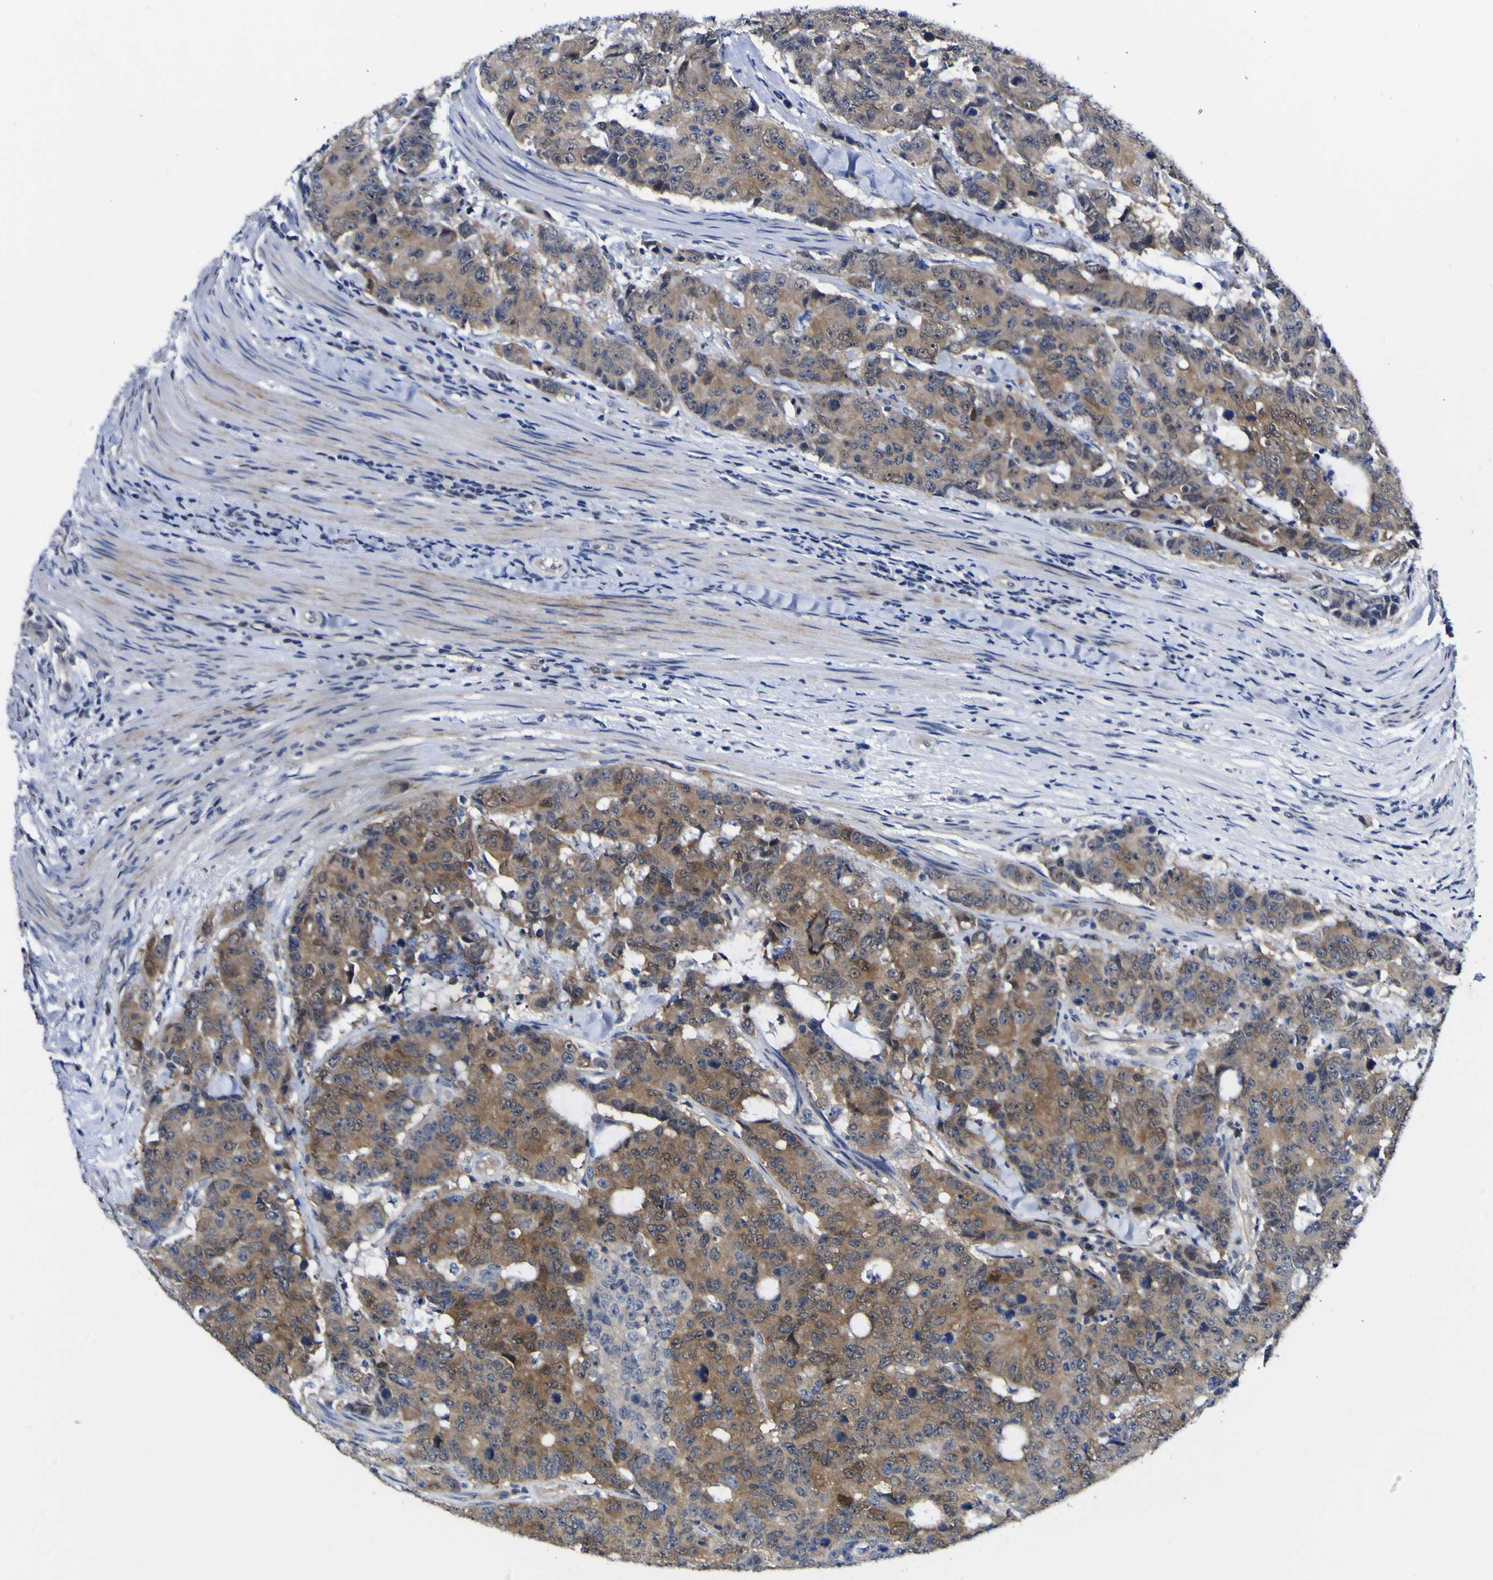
{"staining": {"intensity": "moderate", "quantity": ">75%", "location": "cytoplasmic/membranous"}, "tissue": "colorectal cancer", "cell_type": "Tumor cells", "image_type": "cancer", "snomed": [{"axis": "morphology", "description": "Adenocarcinoma, NOS"}, {"axis": "topography", "description": "Colon"}], "caption": "Immunohistochemical staining of human colorectal cancer shows medium levels of moderate cytoplasmic/membranous staining in approximately >75% of tumor cells.", "gene": "CASP6", "patient": {"sex": "female", "age": 86}}